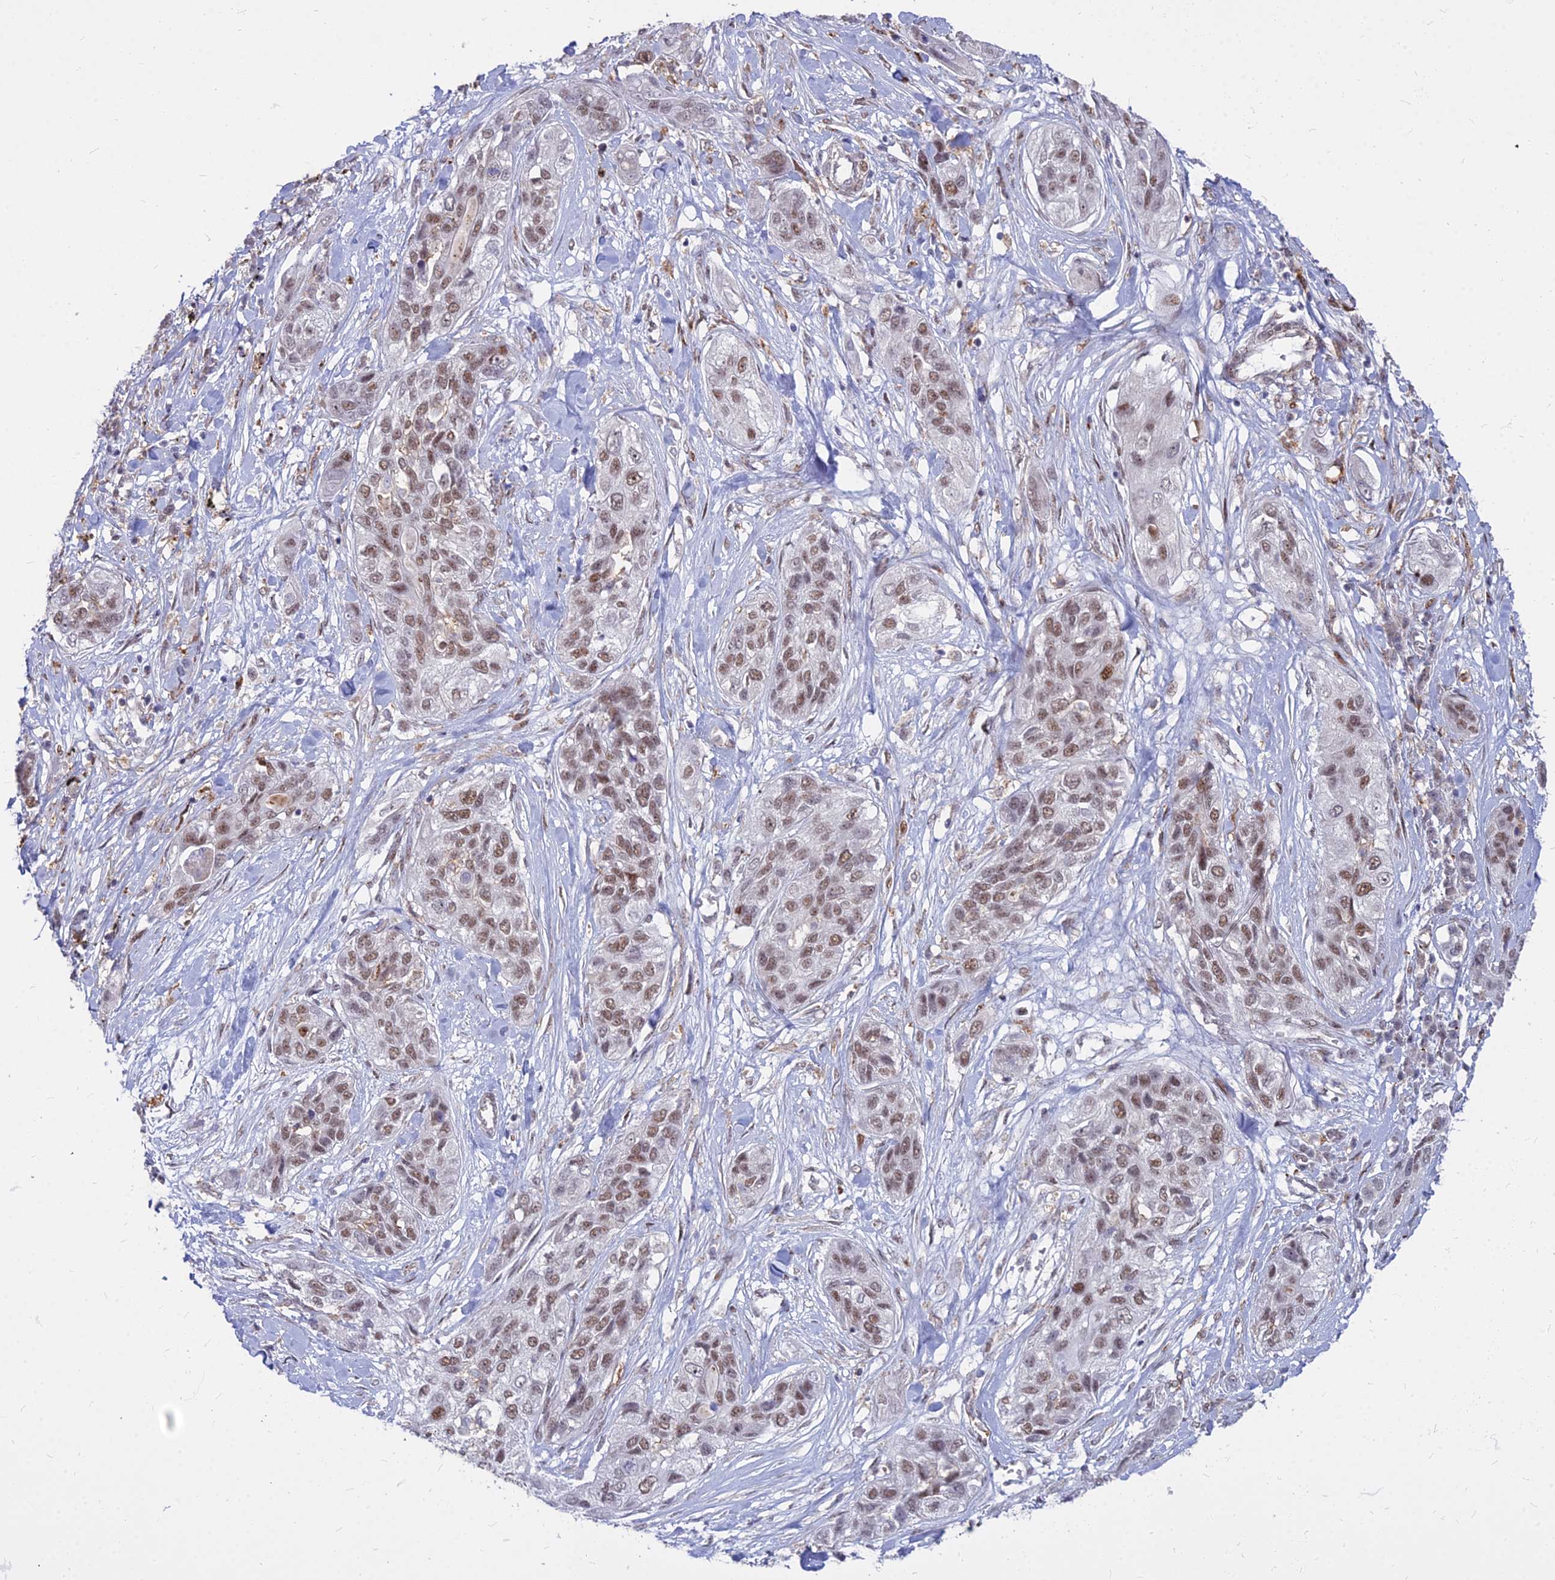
{"staining": {"intensity": "moderate", "quantity": ">75%", "location": "nuclear"}, "tissue": "lung cancer", "cell_type": "Tumor cells", "image_type": "cancer", "snomed": [{"axis": "morphology", "description": "Squamous cell carcinoma, NOS"}, {"axis": "topography", "description": "Lung"}], "caption": "A micrograph of human lung cancer stained for a protein demonstrates moderate nuclear brown staining in tumor cells.", "gene": "ALG10", "patient": {"sex": "female", "age": 70}}